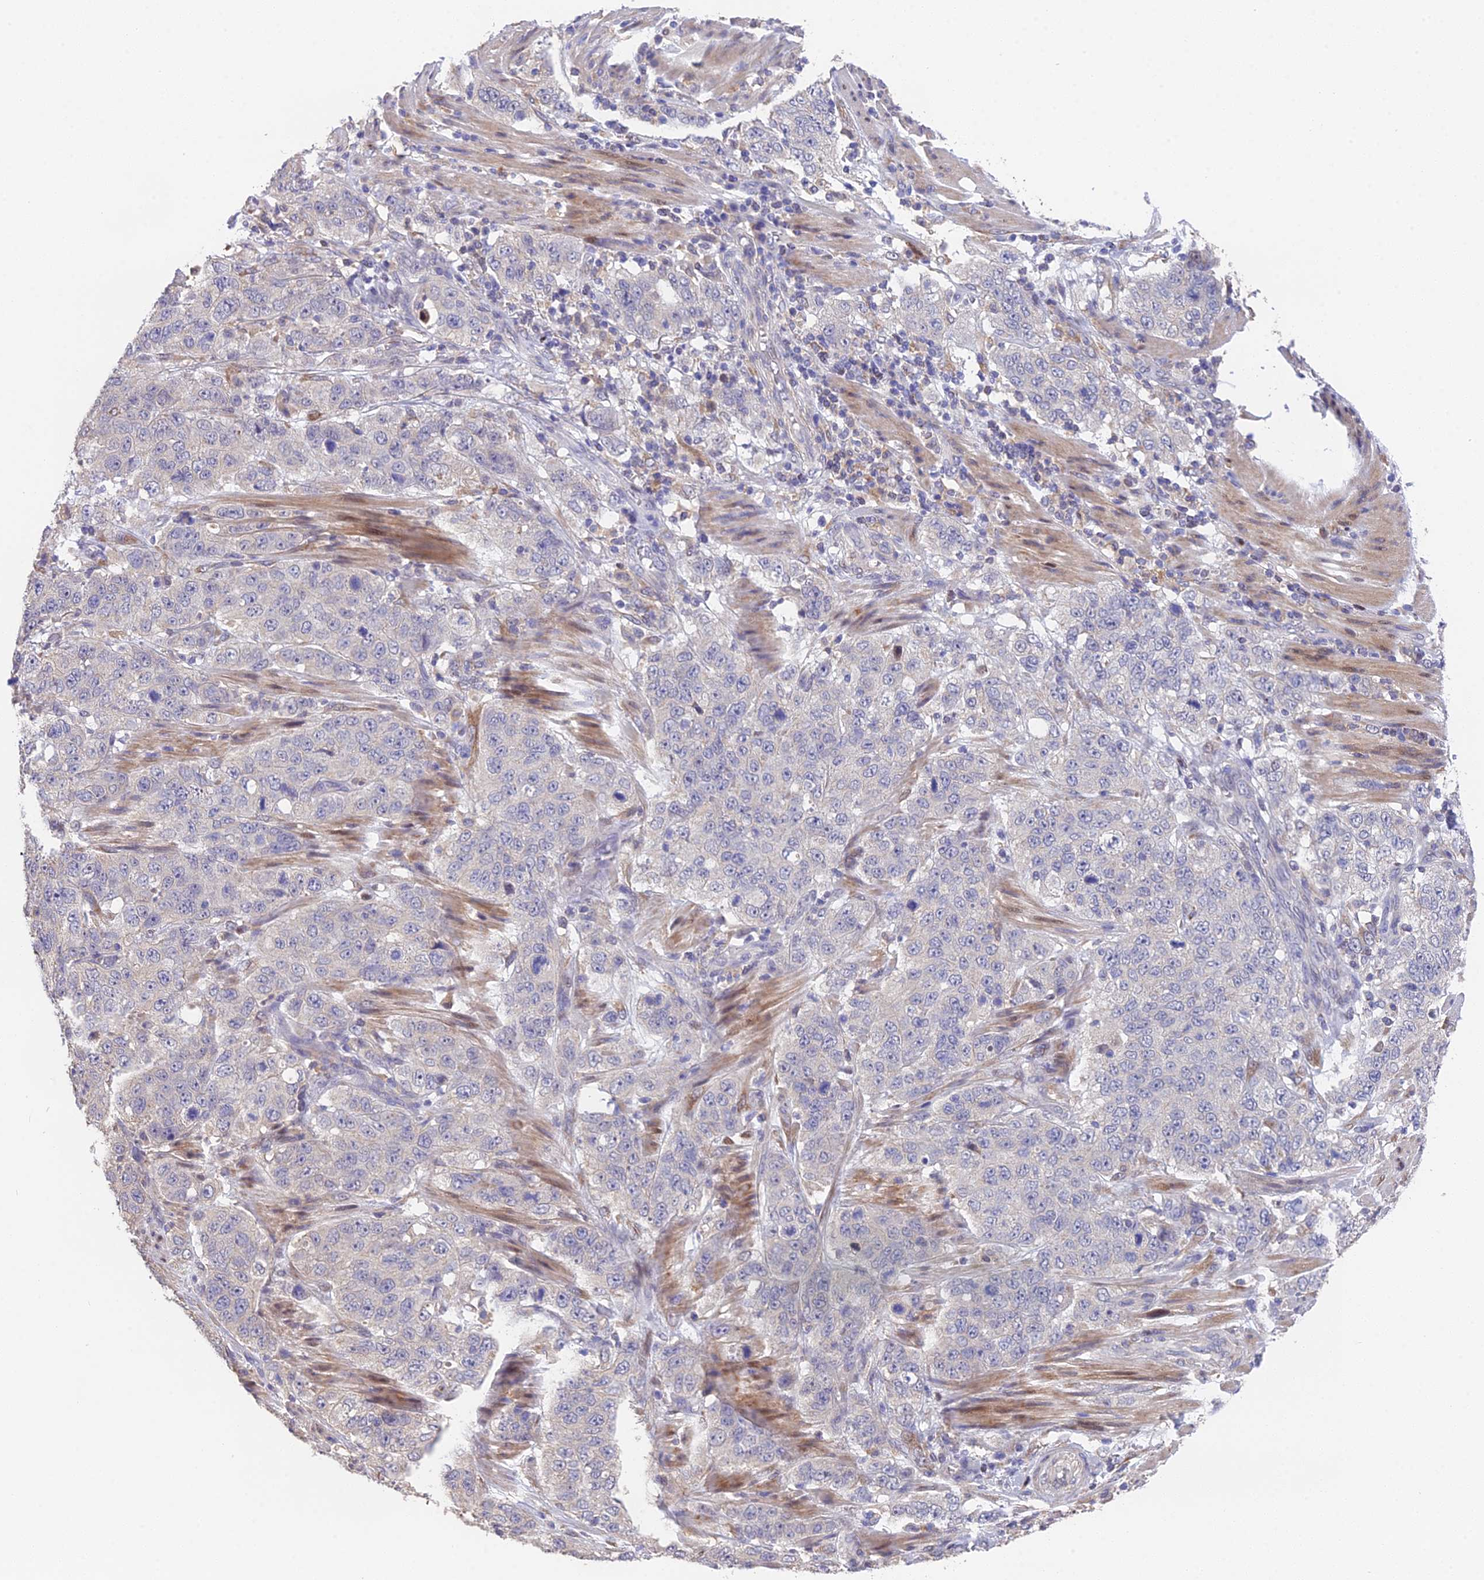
{"staining": {"intensity": "negative", "quantity": "none", "location": "none"}, "tissue": "stomach cancer", "cell_type": "Tumor cells", "image_type": "cancer", "snomed": [{"axis": "morphology", "description": "Adenocarcinoma, NOS"}, {"axis": "topography", "description": "Stomach"}], "caption": "This is an immunohistochemistry (IHC) photomicrograph of adenocarcinoma (stomach). There is no positivity in tumor cells.", "gene": "PUS10", "patient": {"sex": "male", "age": 48}}